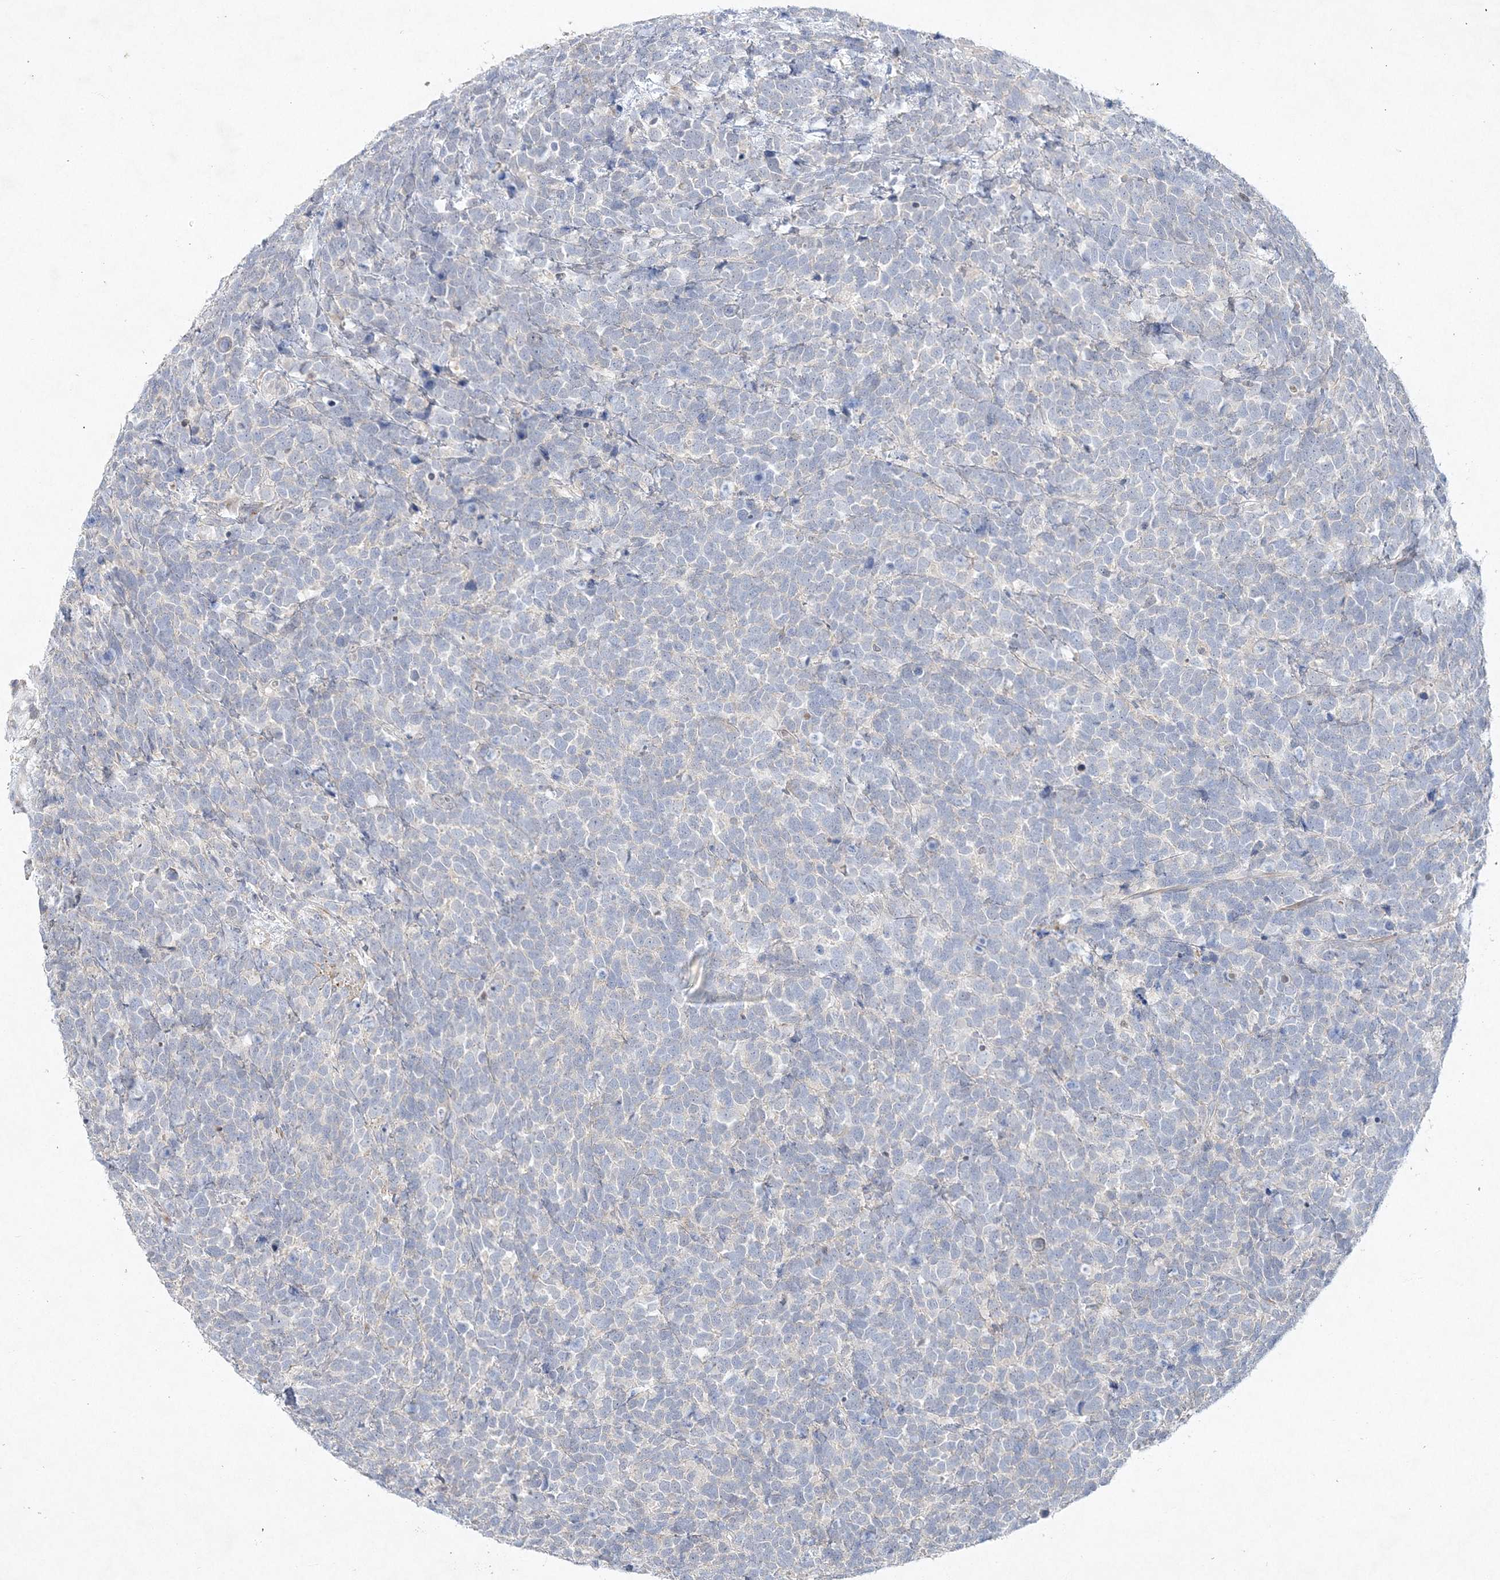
{"staining": {"intensity": "negative", "quantity": "none", "location": "none"}, "tissue": "urothelial cancer", "cell_type": "Tumor cells", "image_type": "cancer", "snomed": [{"axis": "morphology", "description": "Urothelial carcinoma, High grade"}, {"axis": "topography", "description": "Urinary bladder"}], "caption": "There is no significant positivity in tumor cells of urothelial cancer.", "gene": "MAT2B", "patient": {"sex": "female", "age": 82}}